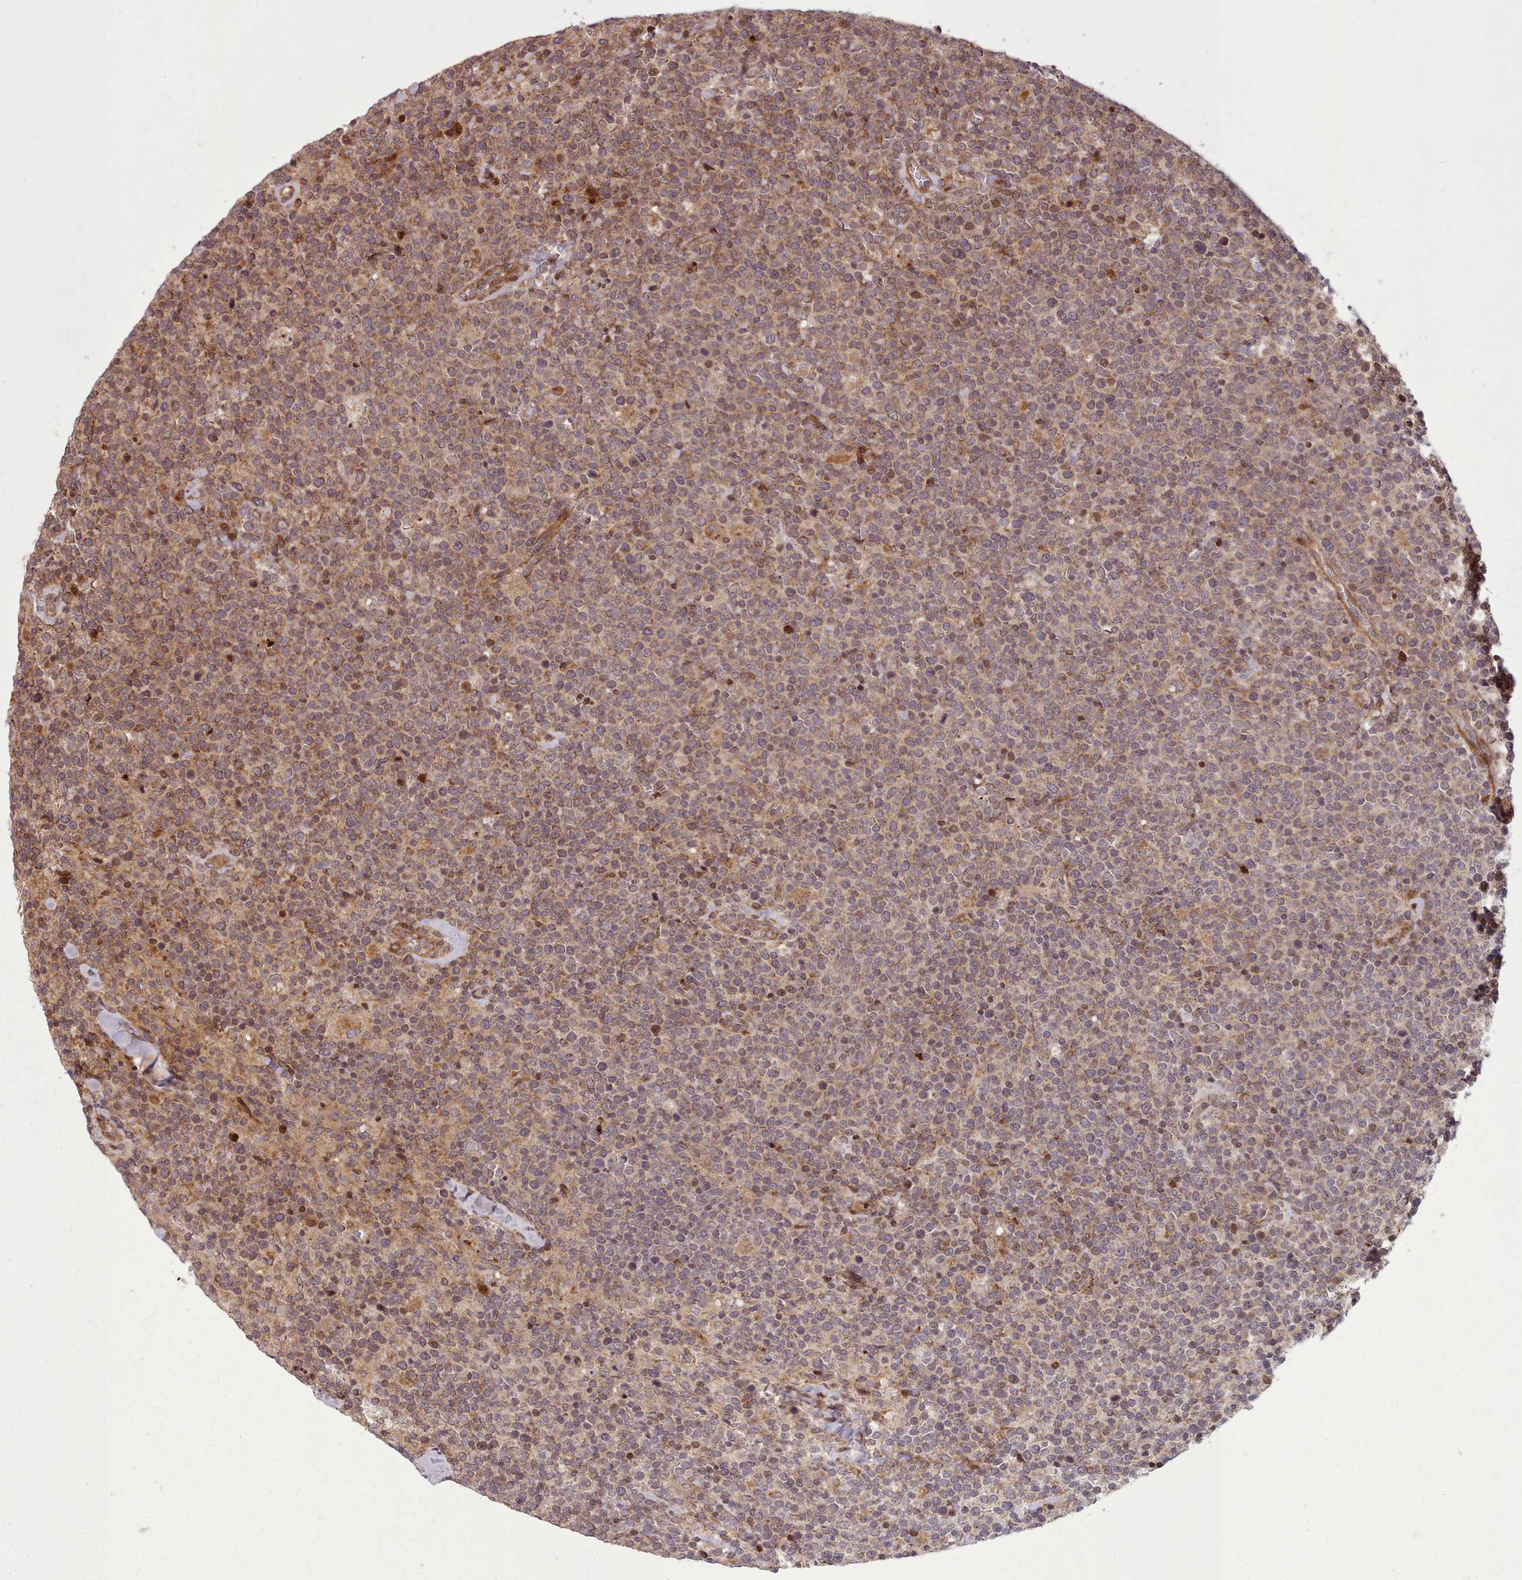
{"staining": {"intensity": "strong", "quantity": "<25%", "location": "cytoplasmic/membranous,nuclear"}, "tissue": "lymphoma", "cell_type": "Tumor cells", "image_type": "cancer", "snomed": [{"axis": "morphology", "description": "Malignant lymphoma, non-Hodgkin's type, High grade"}, {"axis": "topography", "description": "Lymph node"}], "caption": "High-grade malignant lymphoma, non-Hodgkin's type tissue shows strong cytoplasmic/membranous and nuclear positivity in about <25% of tumor cells, visualized by immunohistochemistry.", "gene": "NLRP7", "patient": {"sex": "male", "age": 61}}